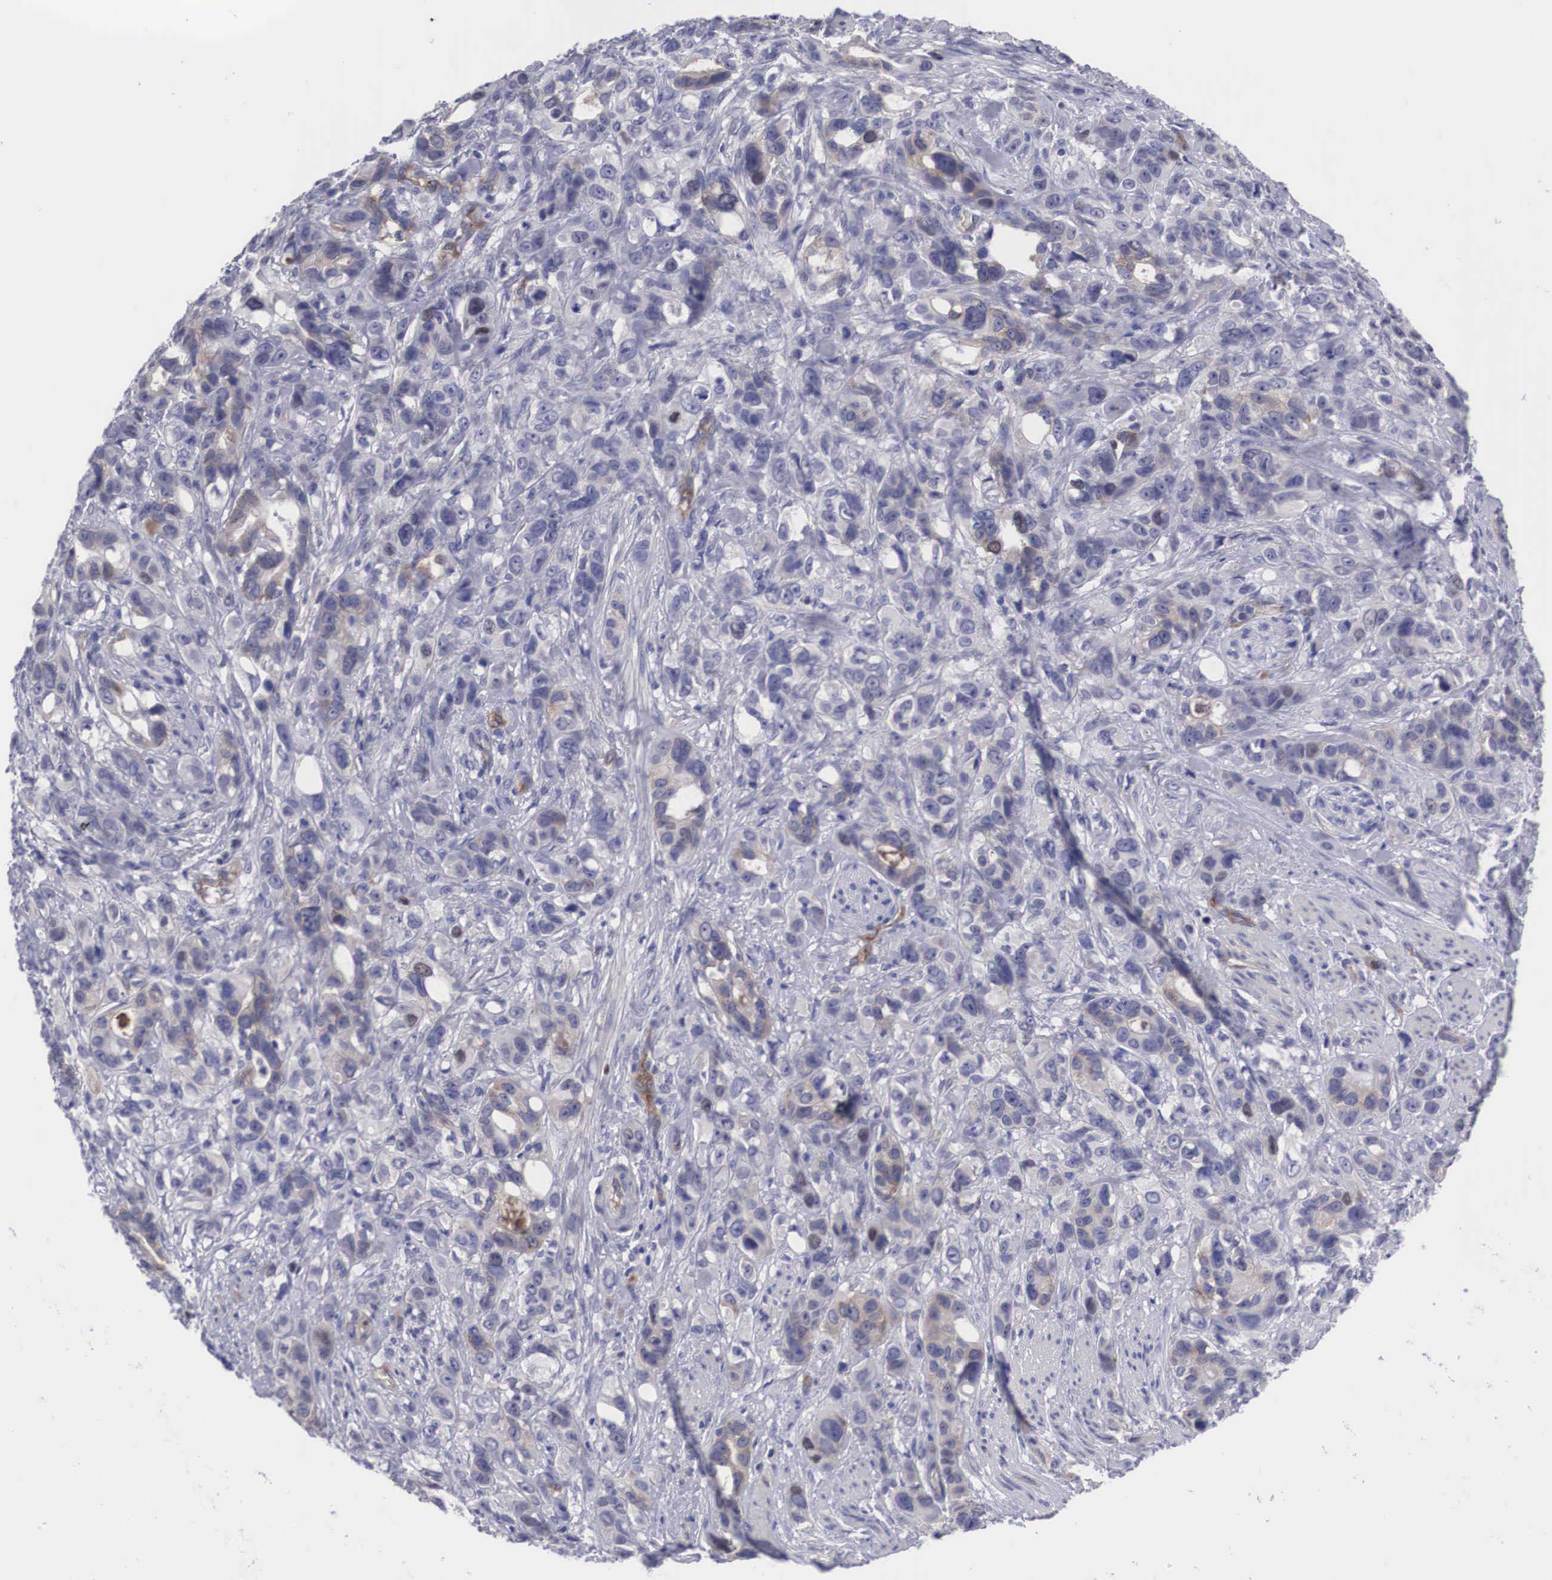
{"staining": {"intensity": "weak", "quantity": "25%-75%", "location": "cytoplasmic/membranous"}, "tissue": "stomach cancer", "cell_type": "Tumor cells", "image_type": "cancer", "snomed": [{"axis": "morphology", "description": "Adenocarcinoma, NOS"}, {"axis": "topography", "description": "Stomach, upper"}], "caption": "A brown stain highlights weak cytoplasmic/membranous positivity of a protein in stomach cancer tumor cells.", "gene": "MAST4", "patient": {"sex": "male", "age": 47}}